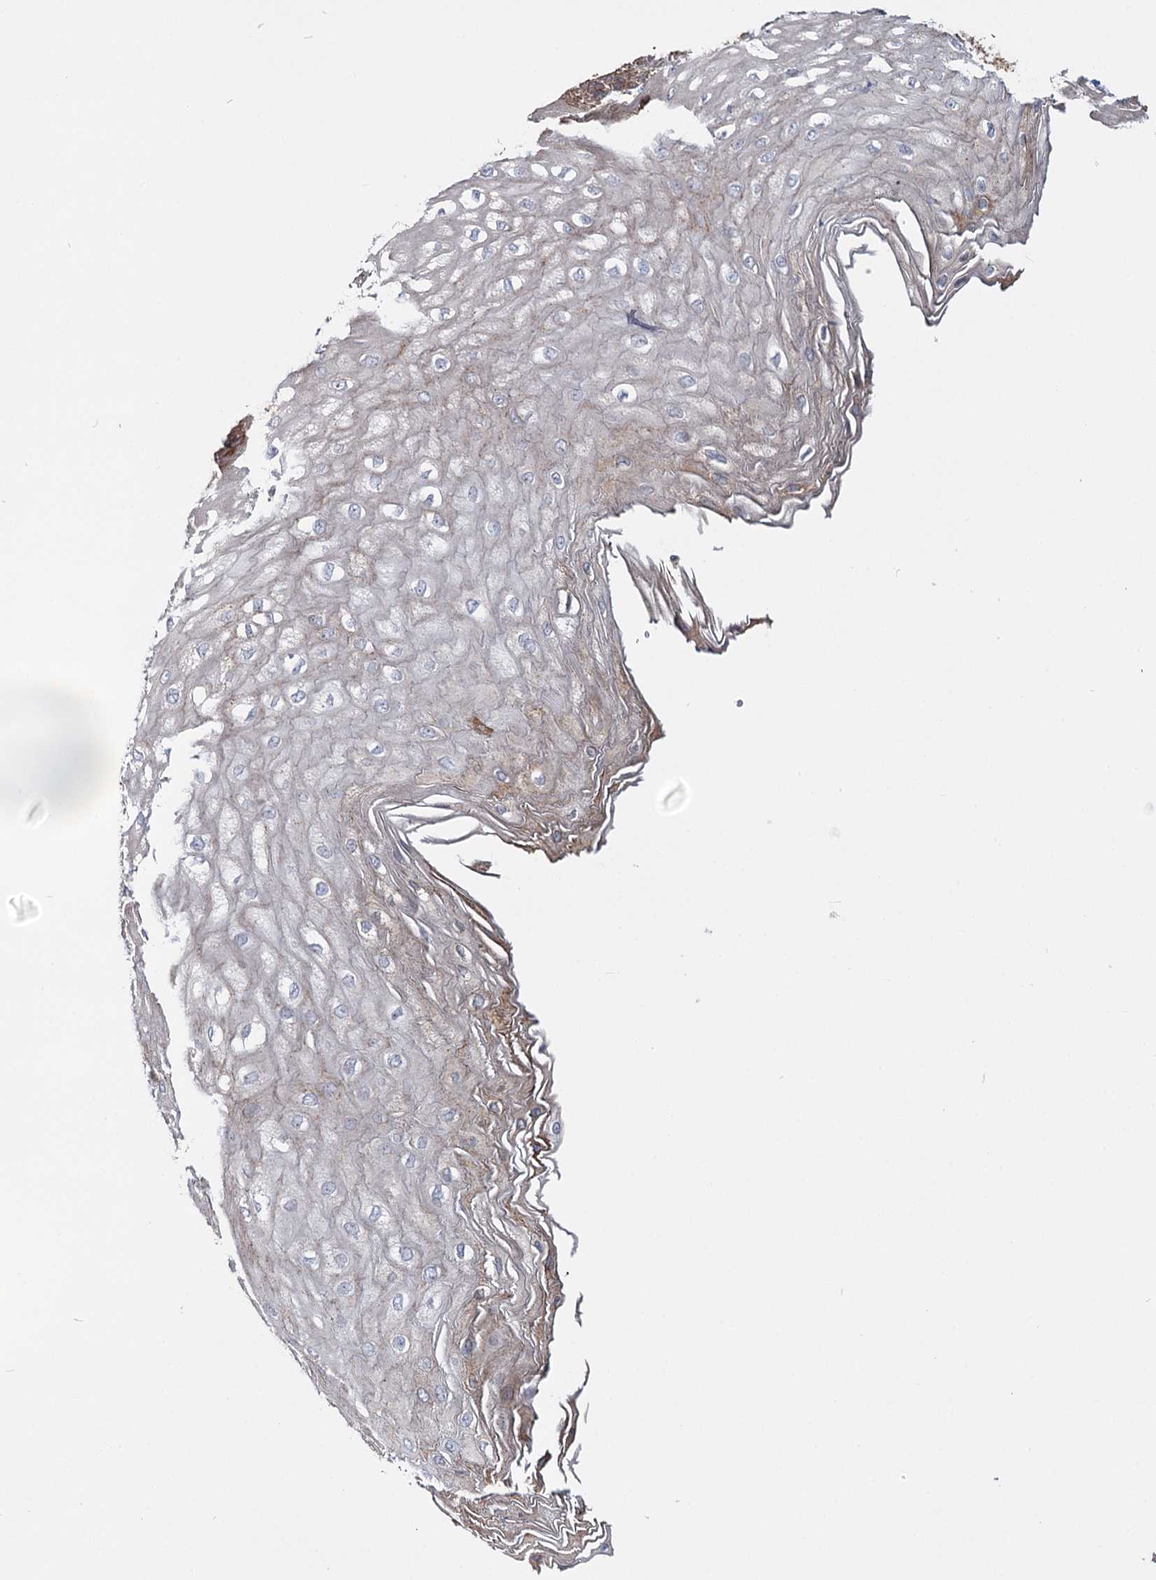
{"staining": {"intensity": "moderate", "quantity": "25%-75%", "location": "cytoplasmic/membranous"}, "tissue": "esophagus", "cell_type": "Squamous epithelial cells", "image_type": "normal", "snomed": [{"axis": "morphology", "description": "Normal tissue, NOS"}, {"axis": "topography", "description": "Esophagus"}], "caption": "A medium amount of moderate cytoplasmic/membranous staining is appreciated in approximately 25%-75% of squamous epithelial cells in unremarkable esophagus.", "gene": "ZCCHC9", "patient": {"sex": "male", "age": 60}}